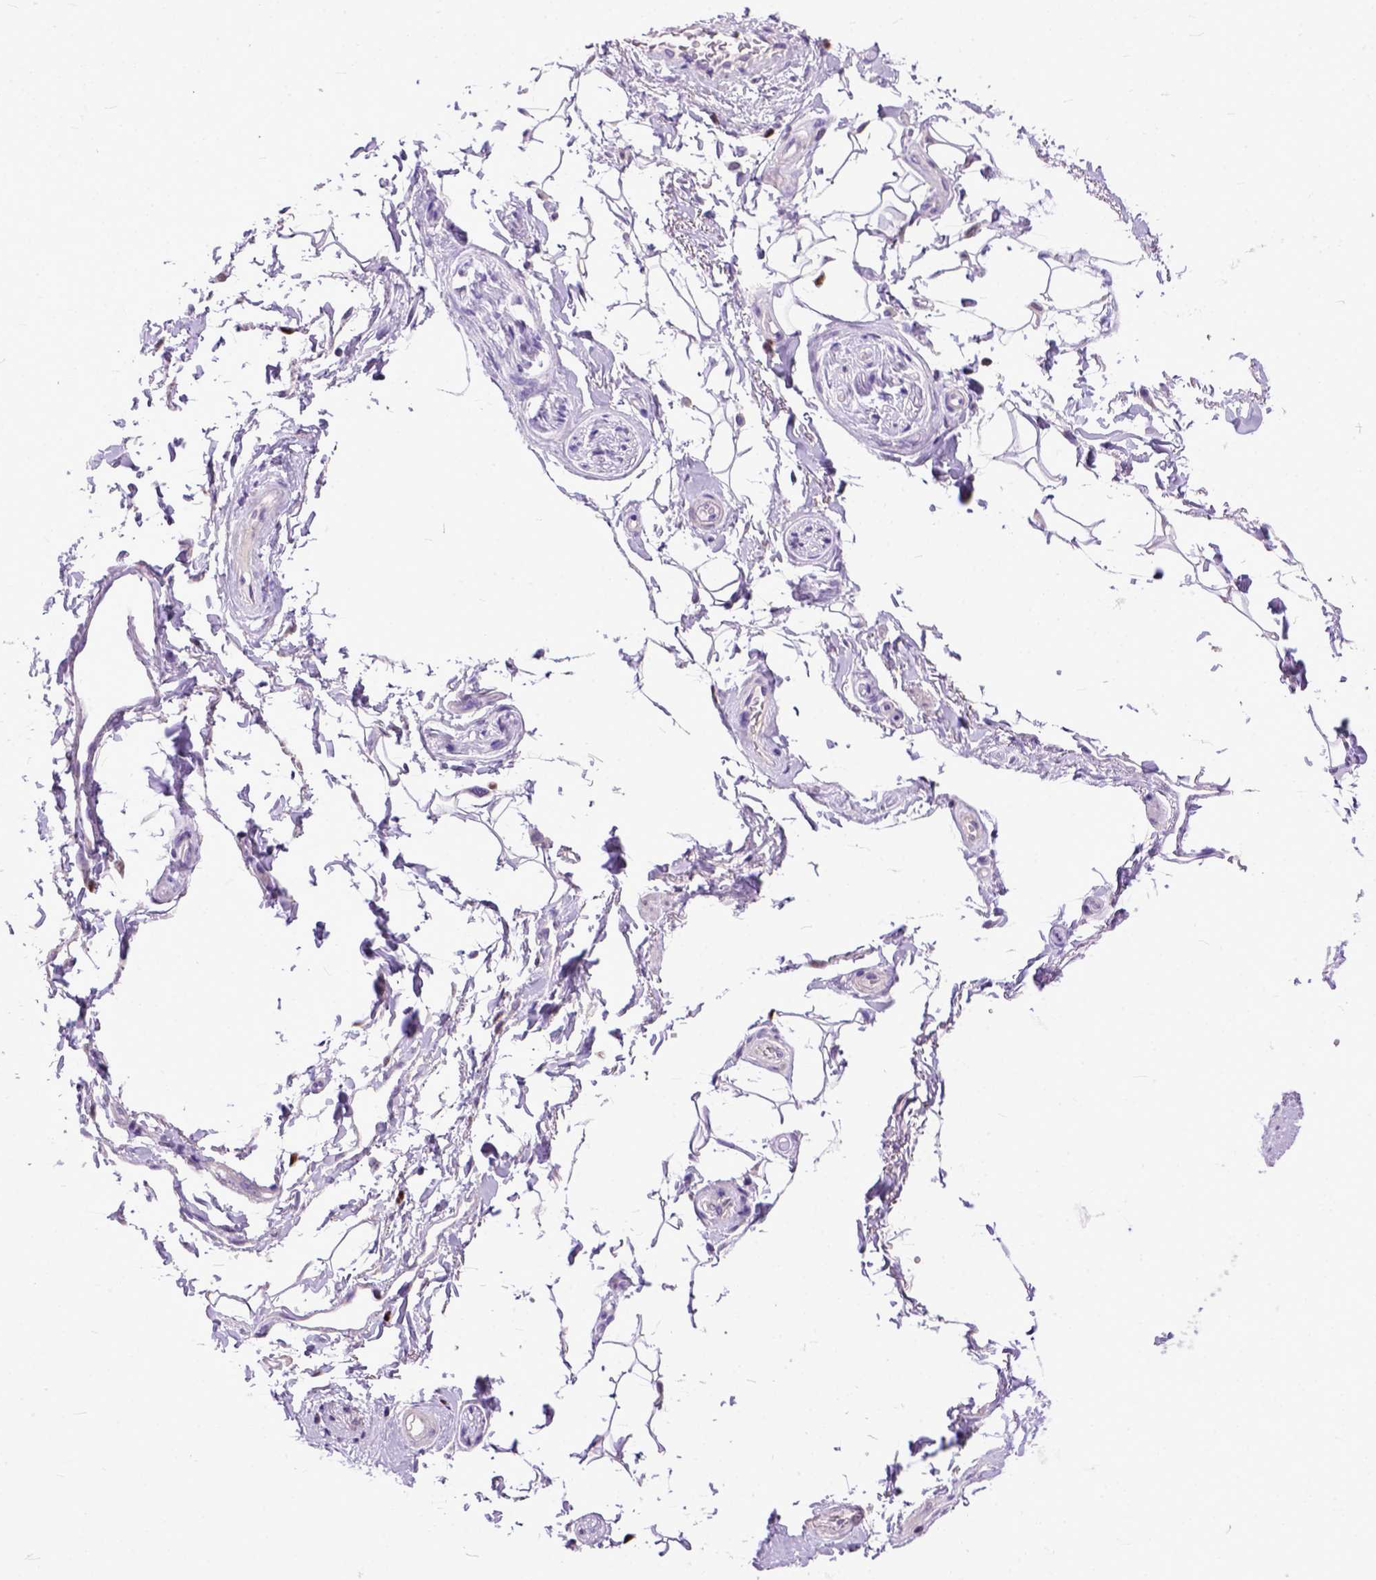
{"staining": {"intensity": "negative", "quantity": "none", "location": "none"}, "tissue": "adipose tissue", "cell_type": "Adipocytes", "image_type": "normal", "snomed": [{"axis": "morphology", "description": "Normal tissue, NOS"}, {"axis": "topography", "description": "Anal"}, {"axis": "topography", "description": "Peripheral nerve tissue"}], "caption": "The micrograph exhibits no significant expression in adipocytes of adipose tissue.", "gene": "CRB1", "patient": {"sex": "male", "age": 51}}